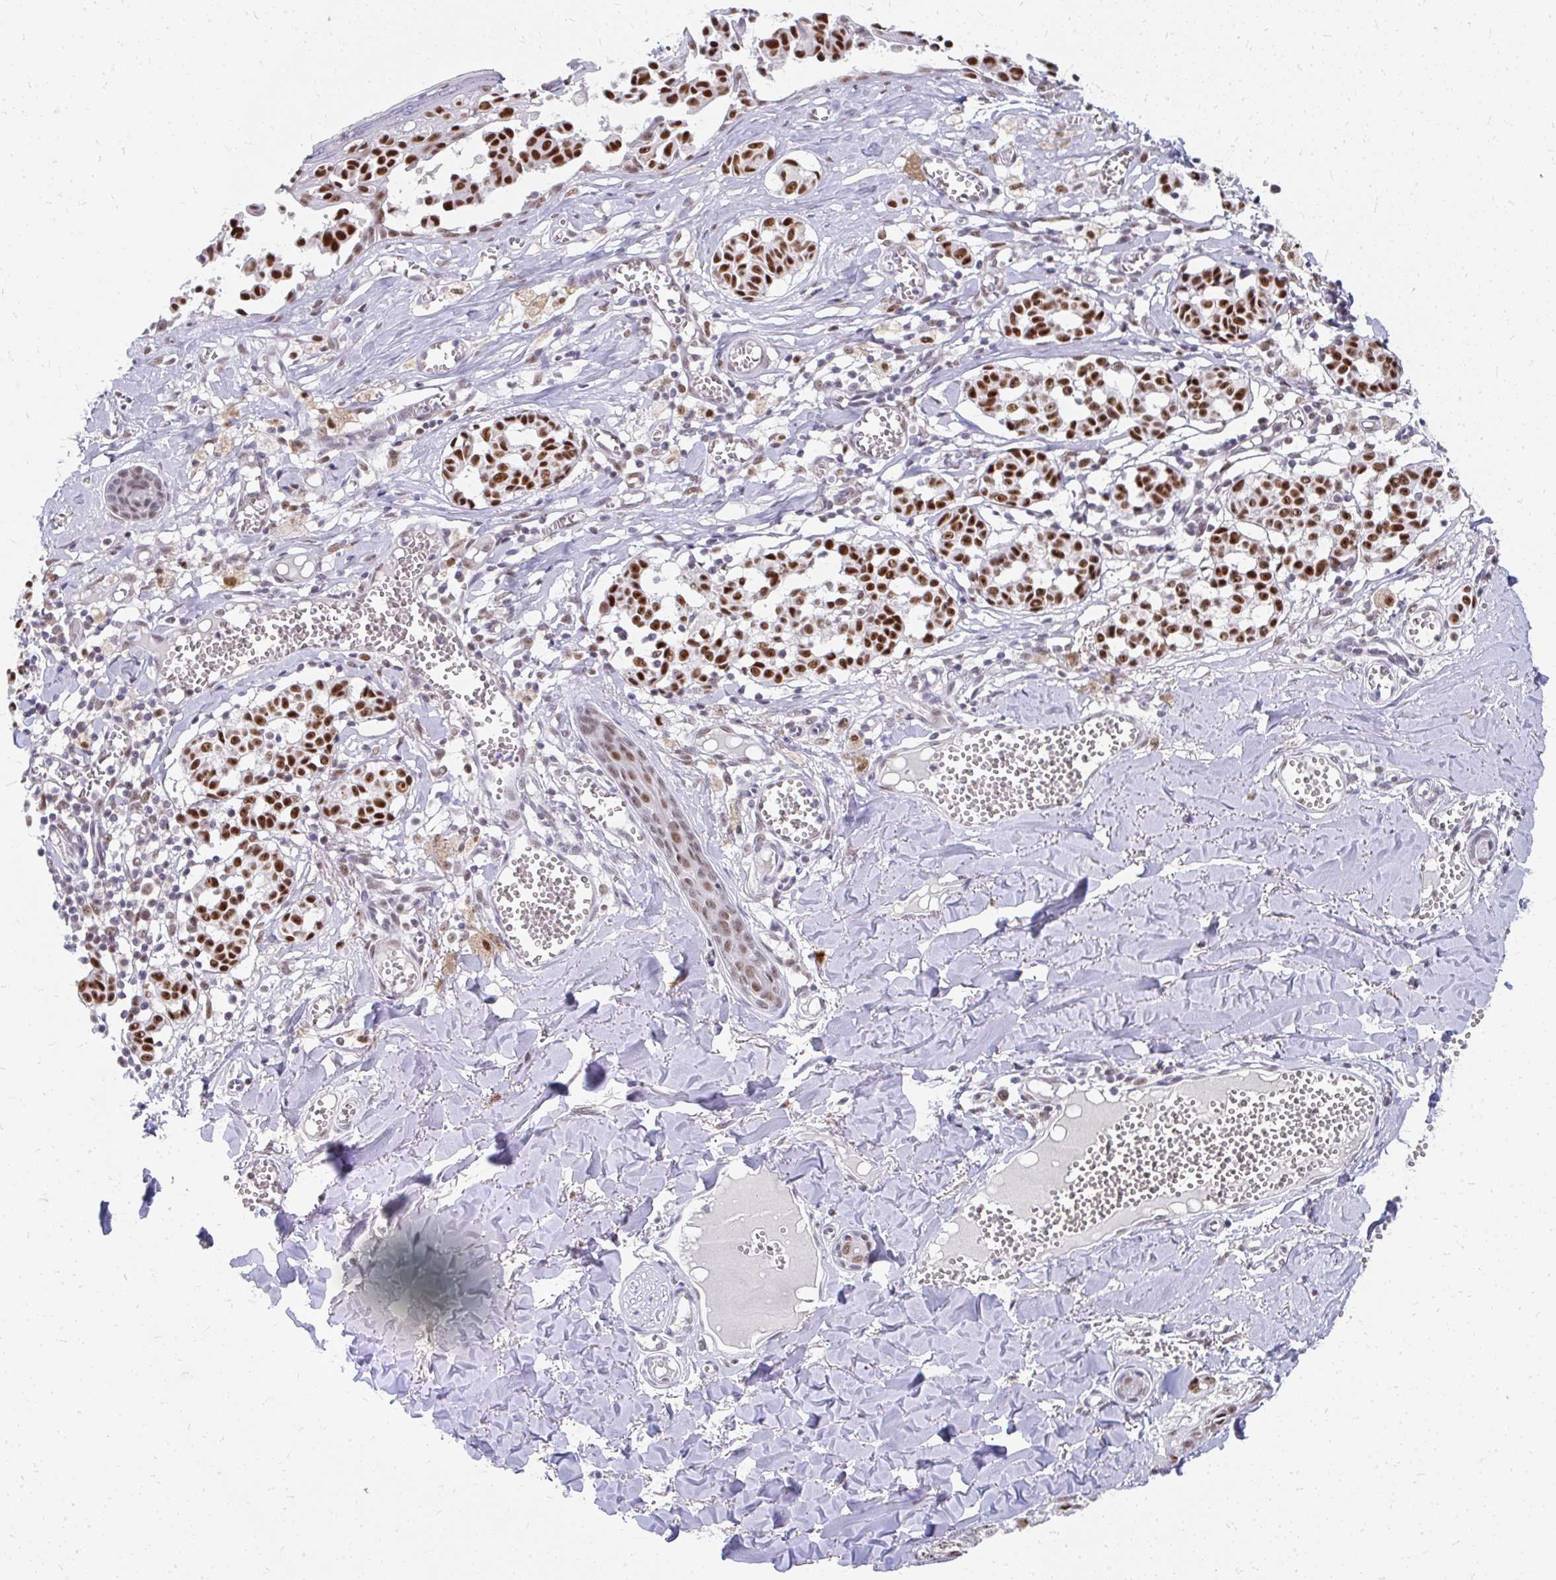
{"staining": {"intensity": "strong", "quantity": ">75%", "location": "nuclear"}, "tissue": "melanoma", "cell_type": "Tumor cells", "image_type": "cancer", "snomed": [{"axis": "morphology", "description": "Malignant melanoma, NOS"}, {"axis": "topography", "description": "Skin"}], "caption": "Melanoma tissue reveals strong nuclear staining in approximately >75% of tumor cells", "gene": "GTF2H1", "patient": {"sex": "female", "age": 43}}